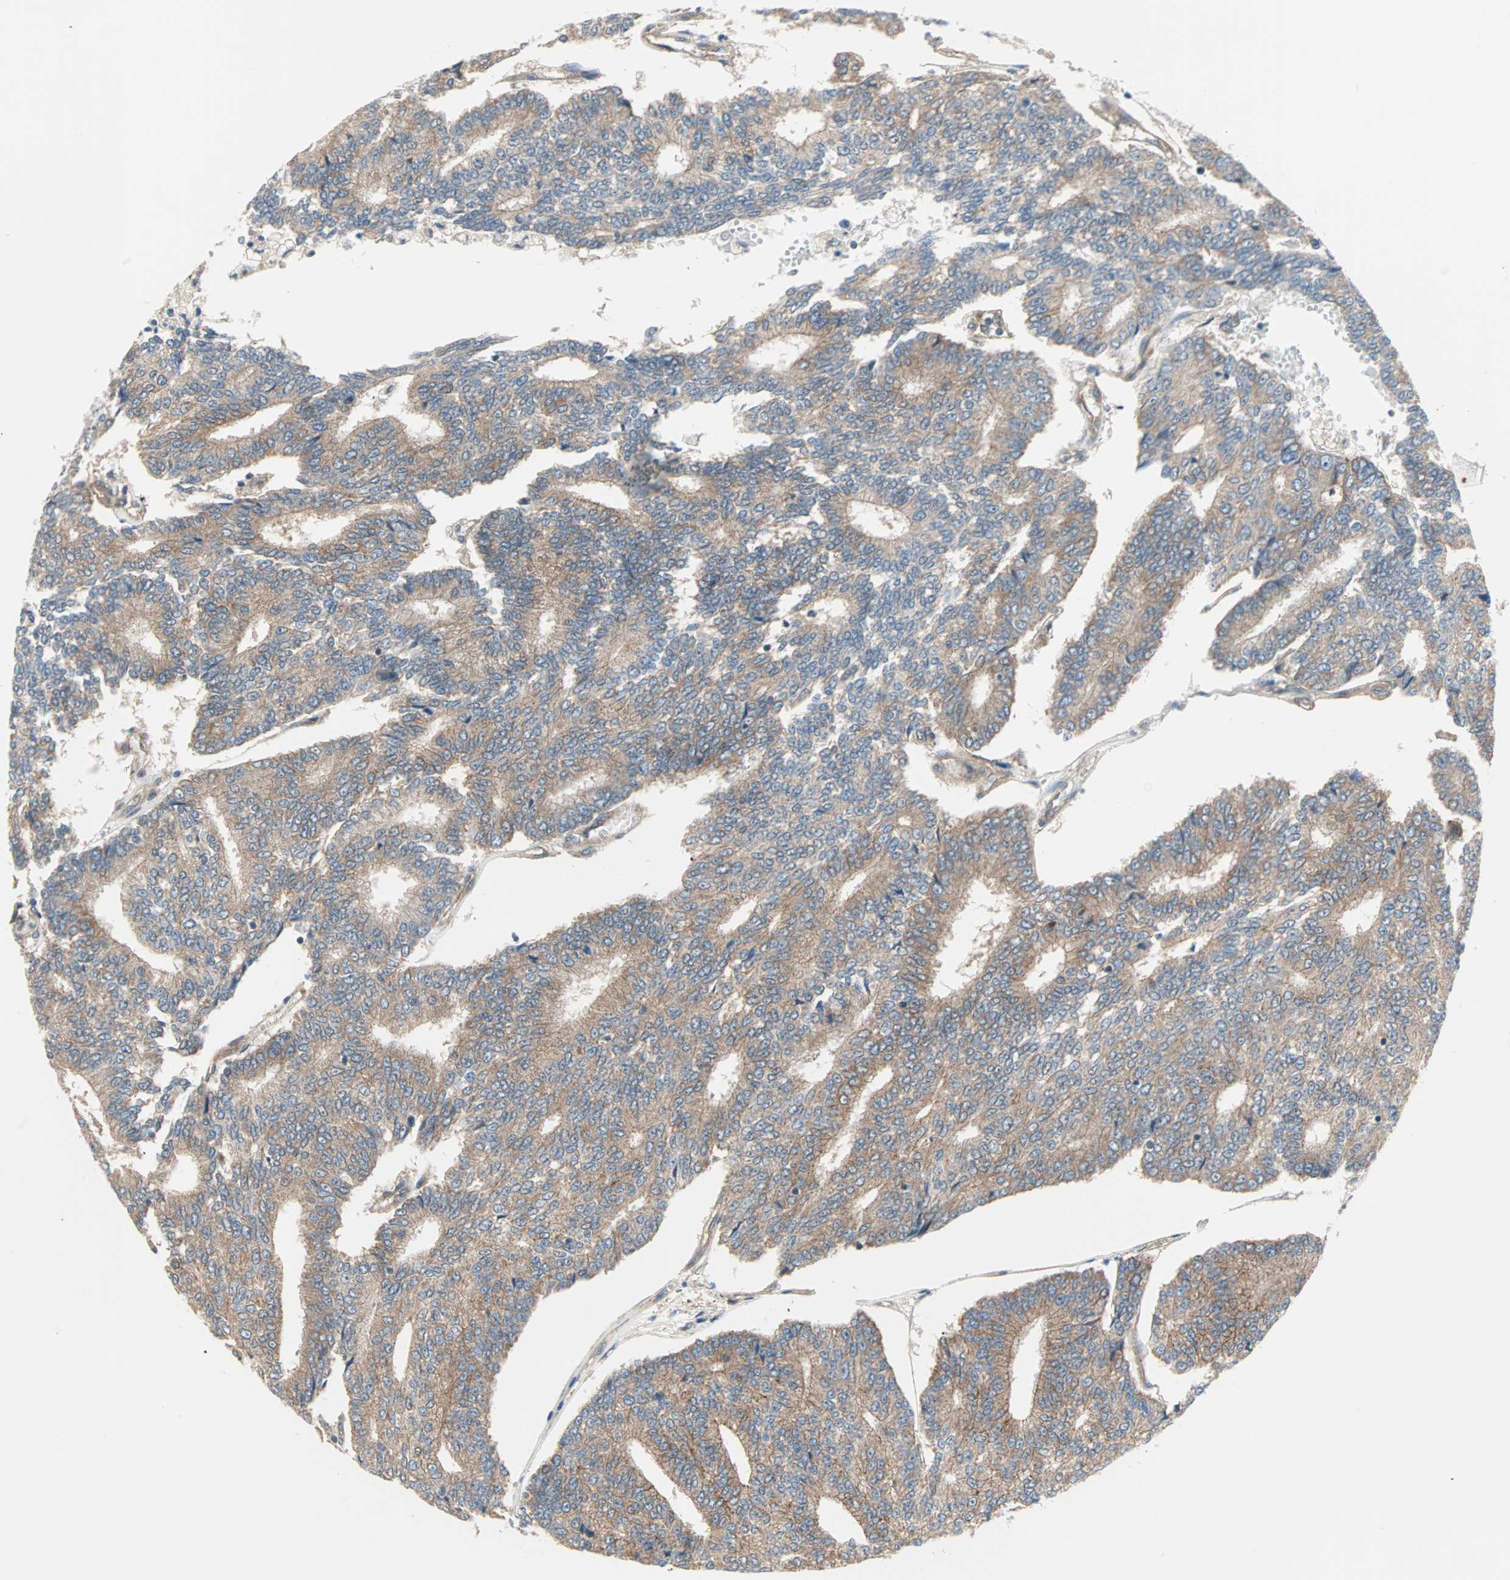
{"staining": {"intensity": "moderate", "quantity": ">75%", "location": "cytoplasmic/membranous"}, "tissue": "prostate cancer", "cell_type": "Tumor cells", "image_type": "cancer", "snomed": [{"axis": "morphology", "description": "Adenocarcinoma, High grade"}, {"axis": "topography", "description": "Prostate"}], "caption": "DAB (3,3'-diaminobenzidine) immunohistochemical staining of human prostate cancer displays moderate cytoplasmic/membranous protein expression in approximately >75% of tumor cells.", "gene": "PDE8A", "patient": {"sex": "male", "age": 55}}